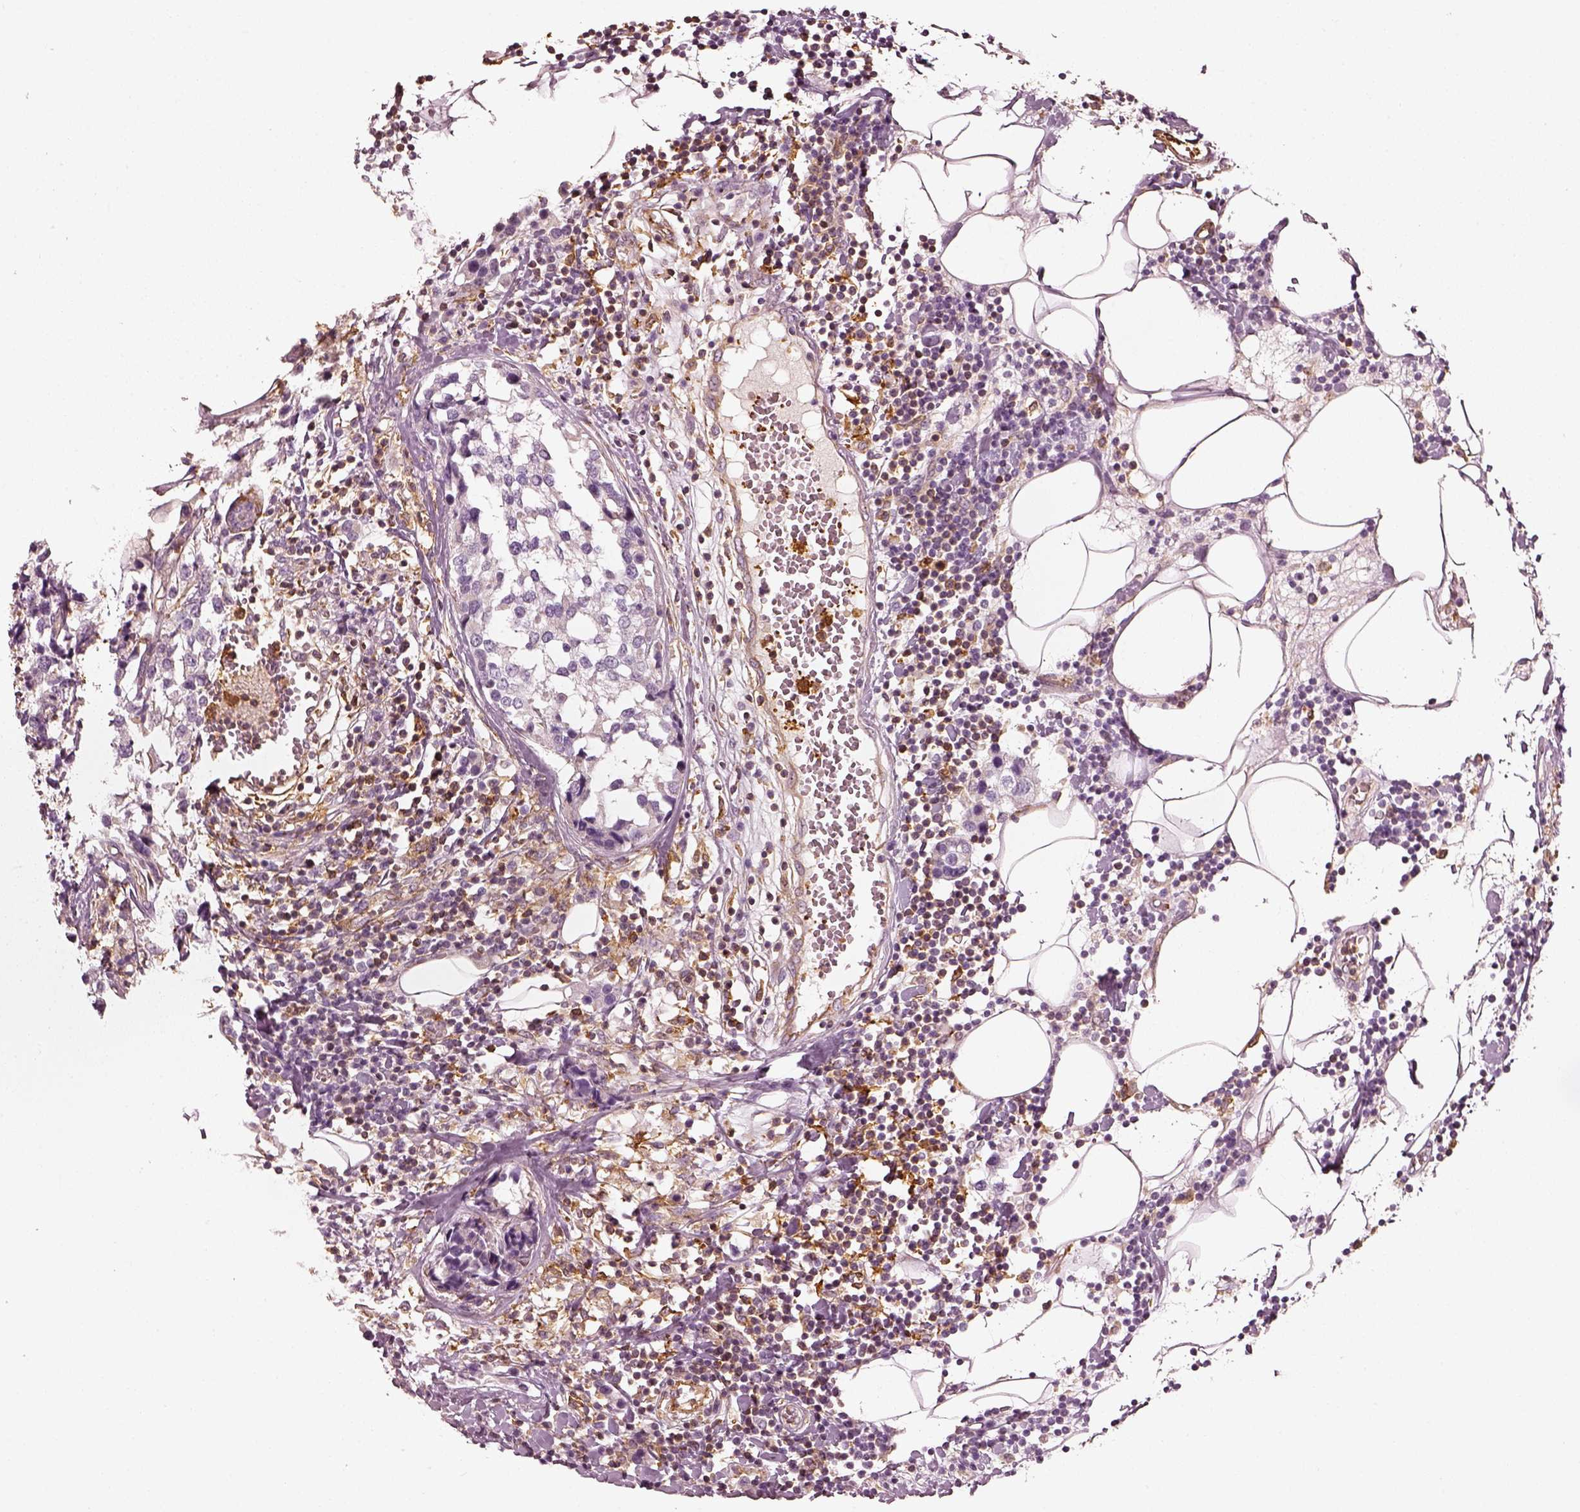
{"staining": {"intensity": "negative", "quantity": "none", "location": "none"}, "tissue": "breast cancer", "cell_type": "Tumor cells", "image_type": "cancer", "snomed": [{"axis": "morphology", "description": "Lobular carcinoma"}, {"axis": "topography", "description": "Breast"}], "caption": "A histopathology image of breast lobular carcinoma stained for a protein reveals no brown staining in tumor cells.", "gene": "ZYX", "patient": {"sex": "female", "age": 59}}